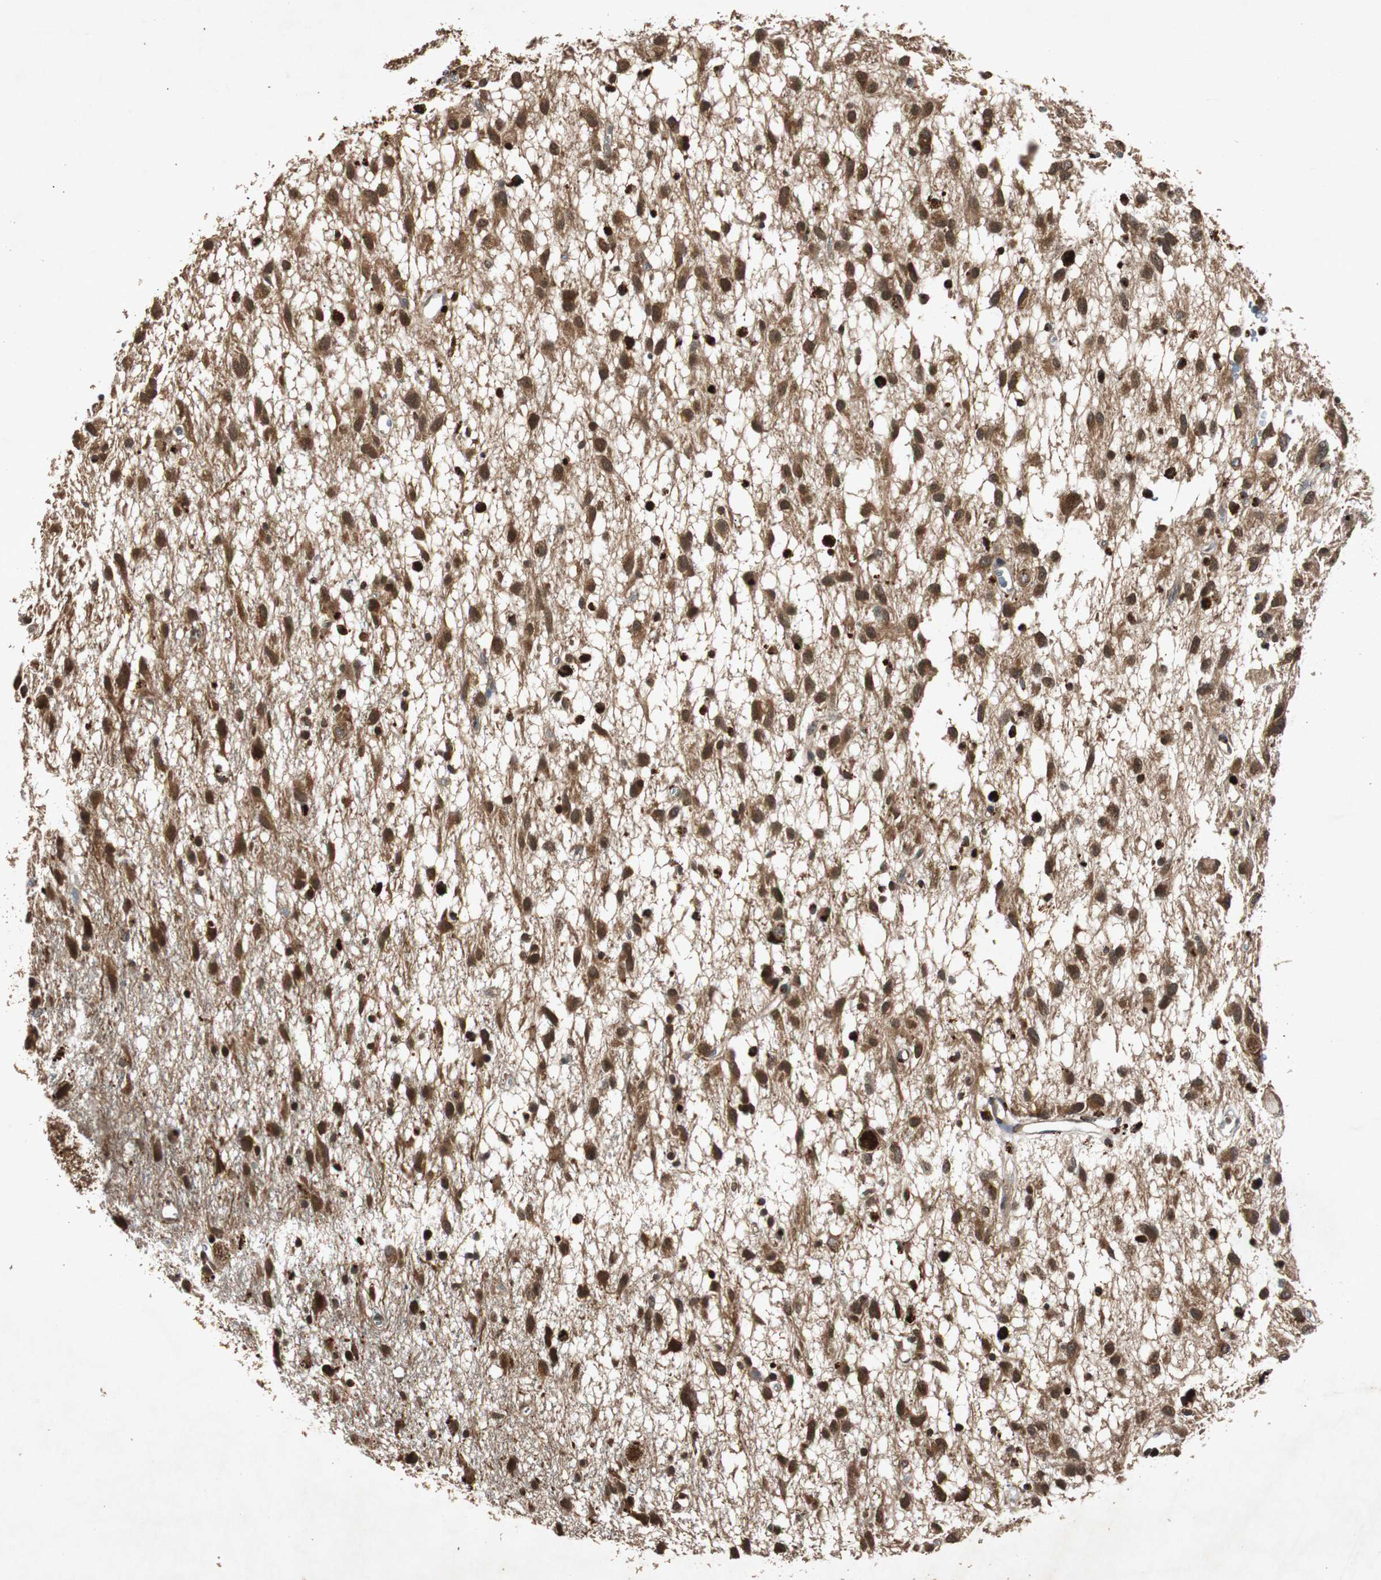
{"staining": {"intensity": "strong", "quantity": ">75%", "location": "cytoplasmic/membranous,nuclear"}, "tissue": "glioma", "cell_type": "Tumor cells", "image_type": "cancer", "snomed": [{"axis": "morphology", "description": "Glioma, malignant, Low grade"}, {"axis": "topography", "description": "Brain"}], "caption": "Immunohistochemistry image of neoplastic tissue: human malignant low-grade glioma stained using immunohistochemistry reveals high levels of strong protein expression localized specifically in the cytoplasmic/membranous and nuclear of tumor cells, appearing as a cytoplasmic/membranous and nuclear brown color.", "gene": "SLIT2", "patient": {"sex": "male", "age": 77}}